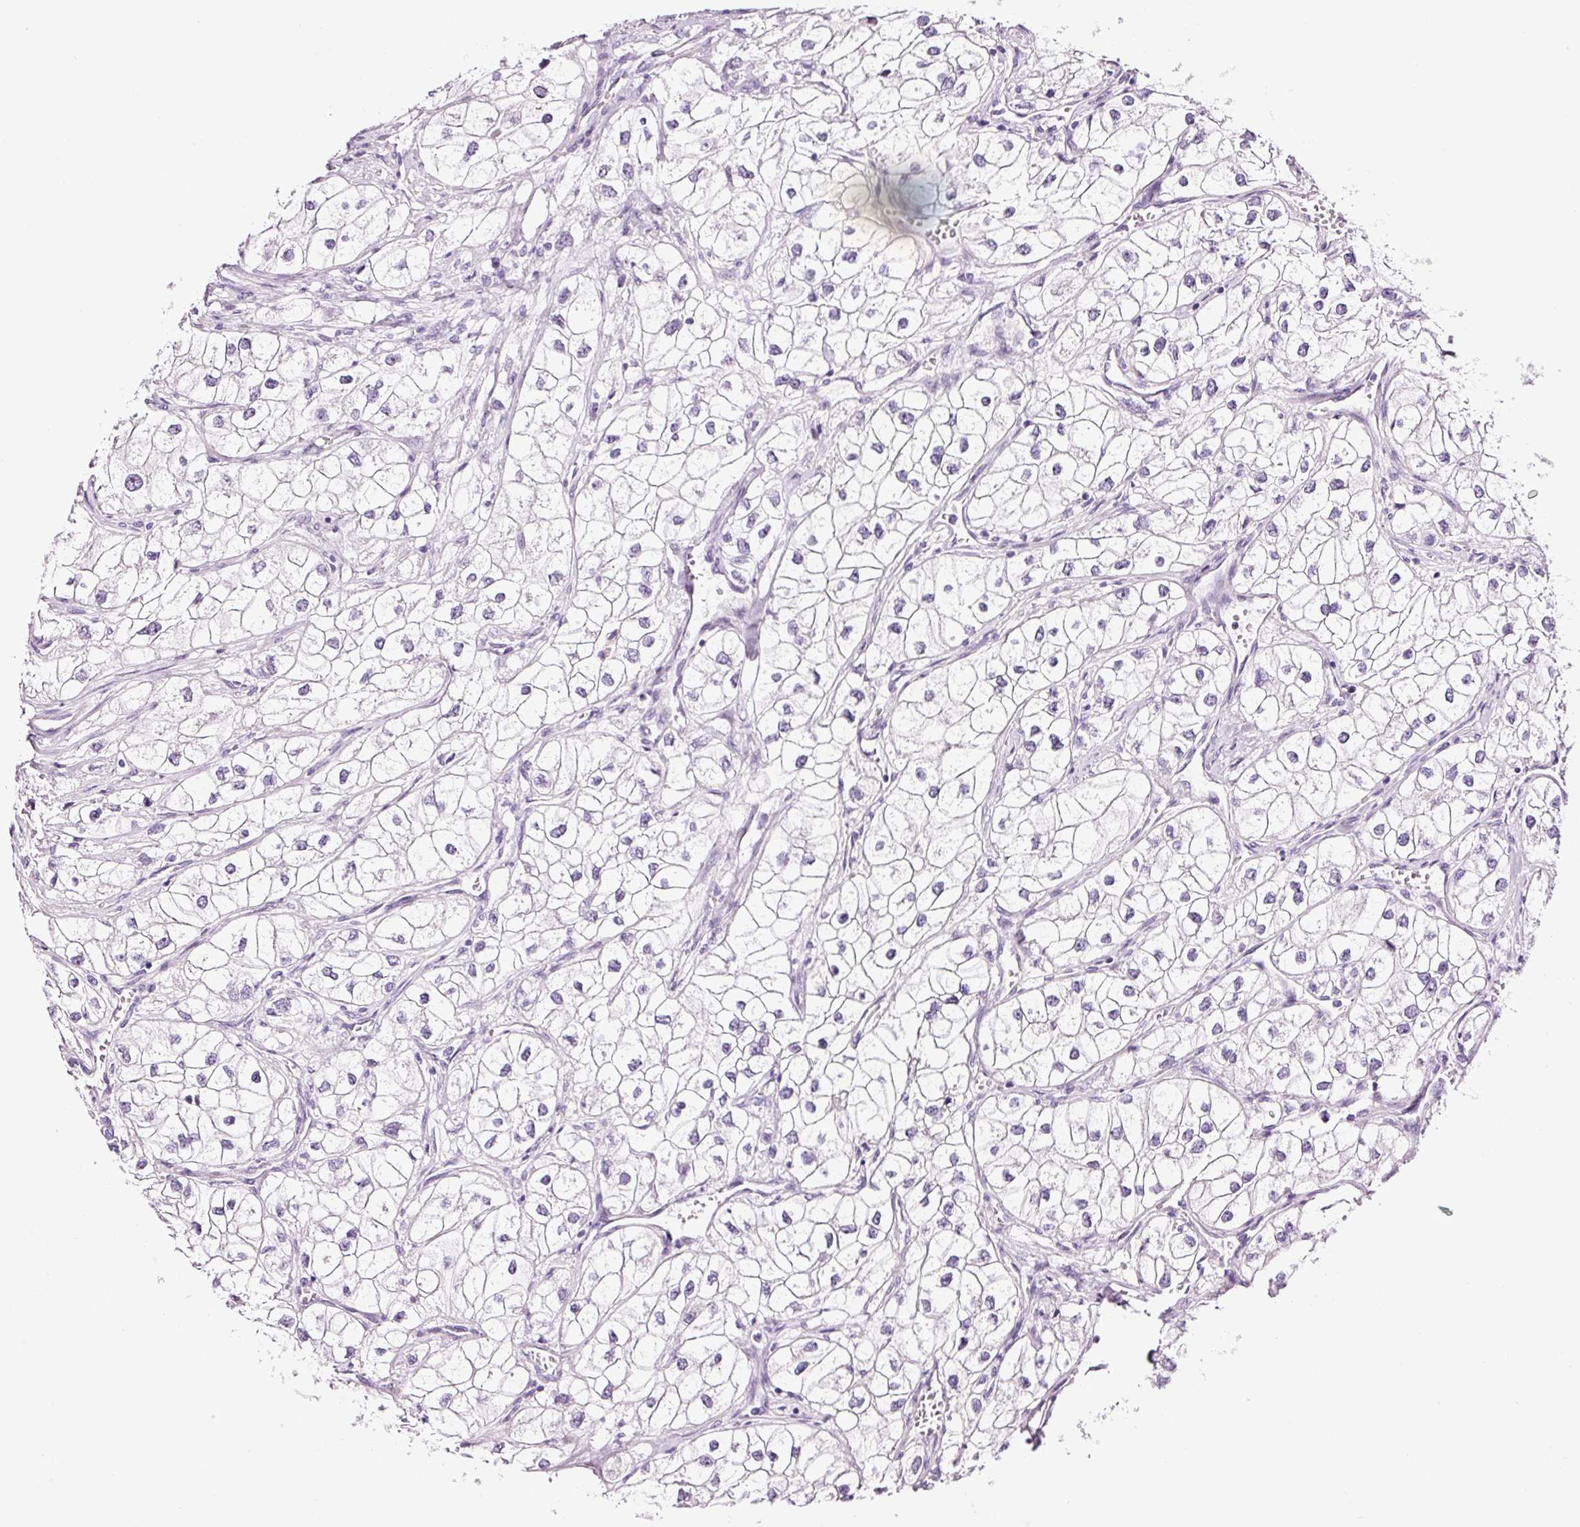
{"staining": {"intensity": "negative", "quantity": "none", "location": "none"}, "tissue": "renal cancer", "cell_type": "Tumor cells", "image_type": "cancer", "snomed": [{"axis": "morphology", "description": "Adenocarcinoma, NOS"}, {"axis": "topography", "description": "Kidney"}], "caption": "Immunohistochemical staining of renal cancer (adenocarcinoma) demonstrates no significant expression in tumor cells.", "gene": "RTF2", "patient": {"sex": "male", "age": 59}}